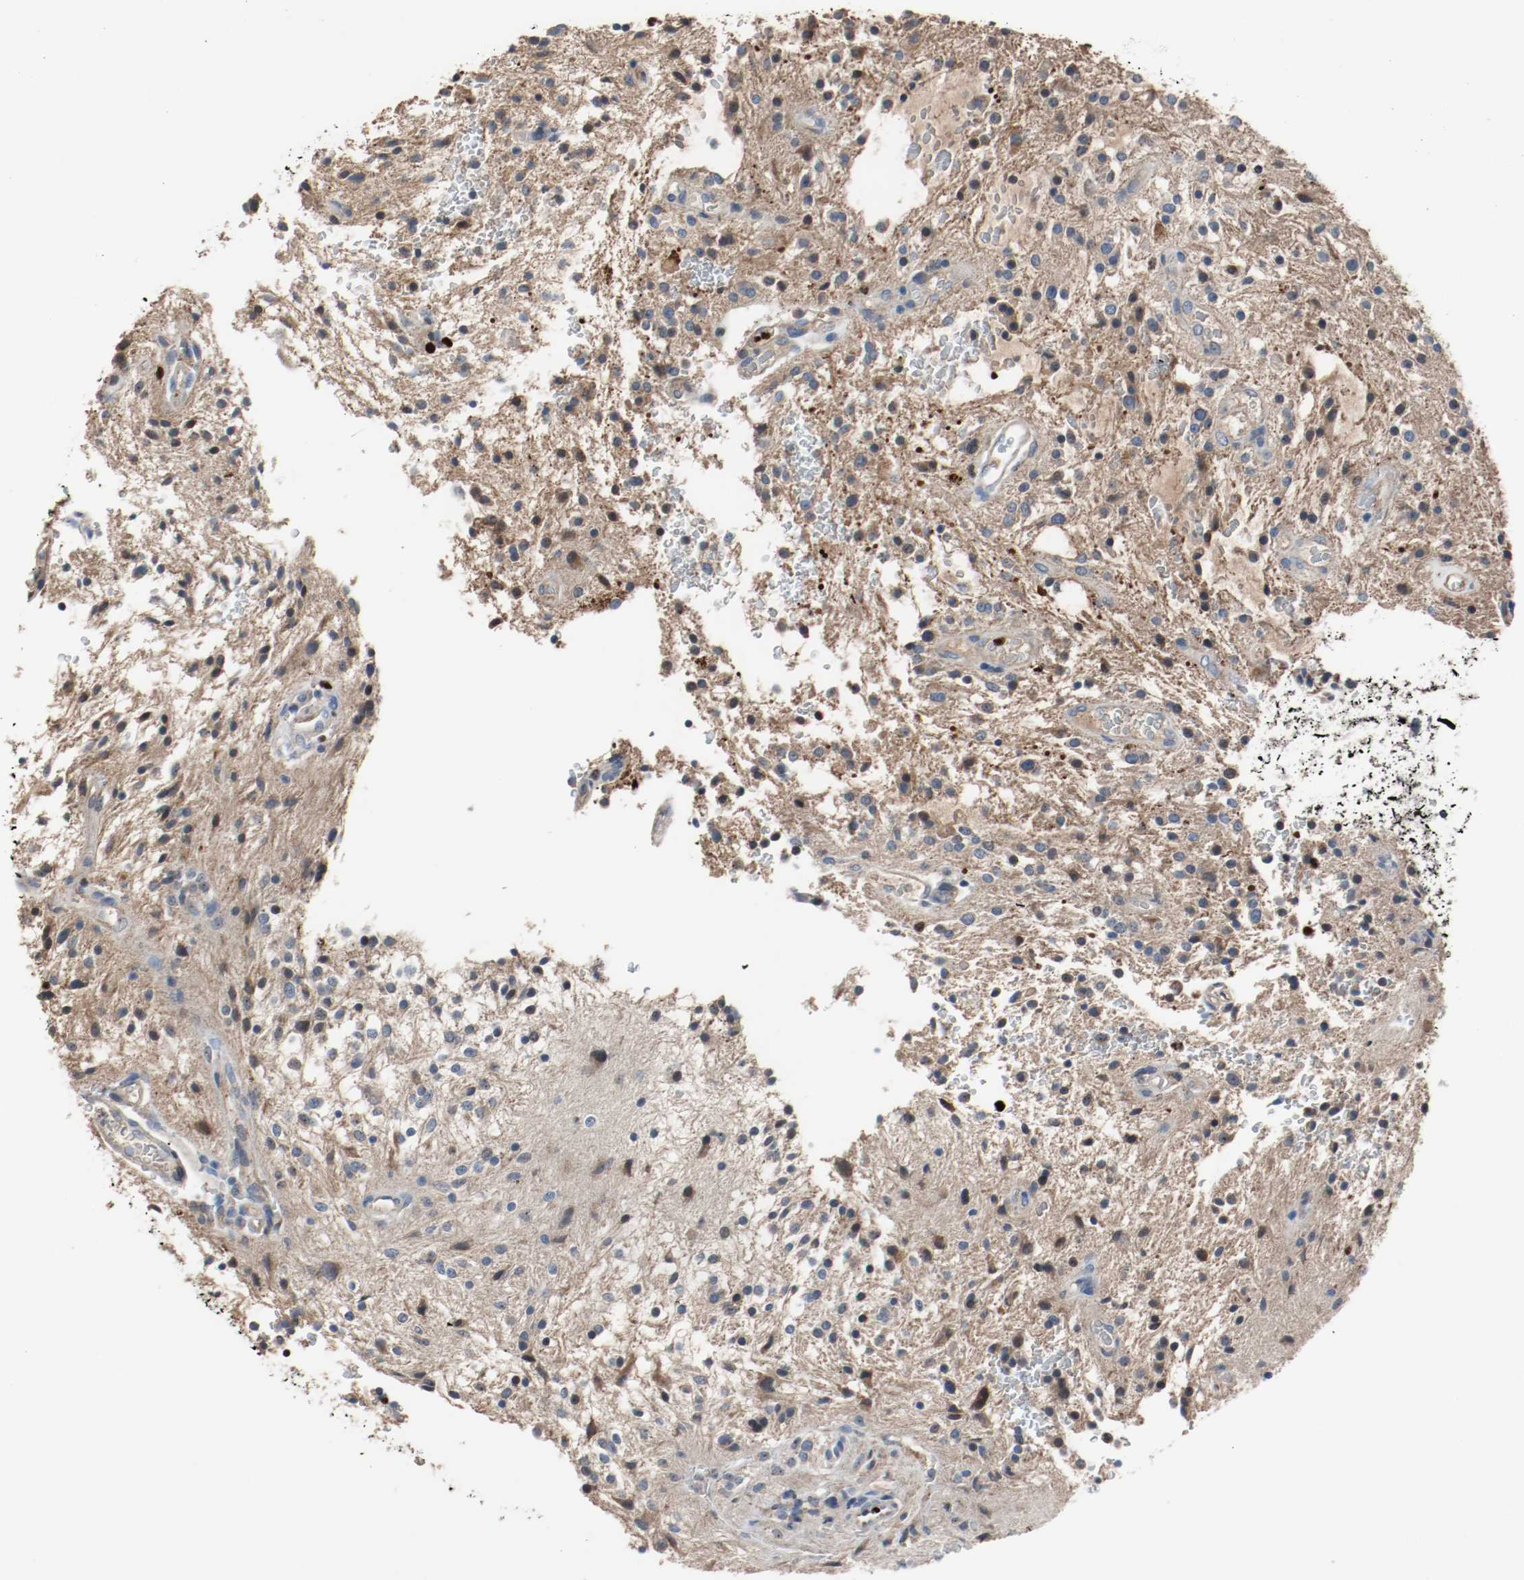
{"staining": {"intensity": "negative", "quantity": "none", "location": "none"}, "tissue": "glioma", "cell_type": "Tumor cells", "image_type": "cancer", "snomed": [{"axis": "morphology", "description": "Glioma, malignant, NOS"}, {"axis": "topography", "description": "Cerebellum"}], "caption": "Immunohistochemistry (IHC) of glioma displays no expression in tumor cells.", "gene": "BLK", "patient": {"sex": "female", "age": 10}}